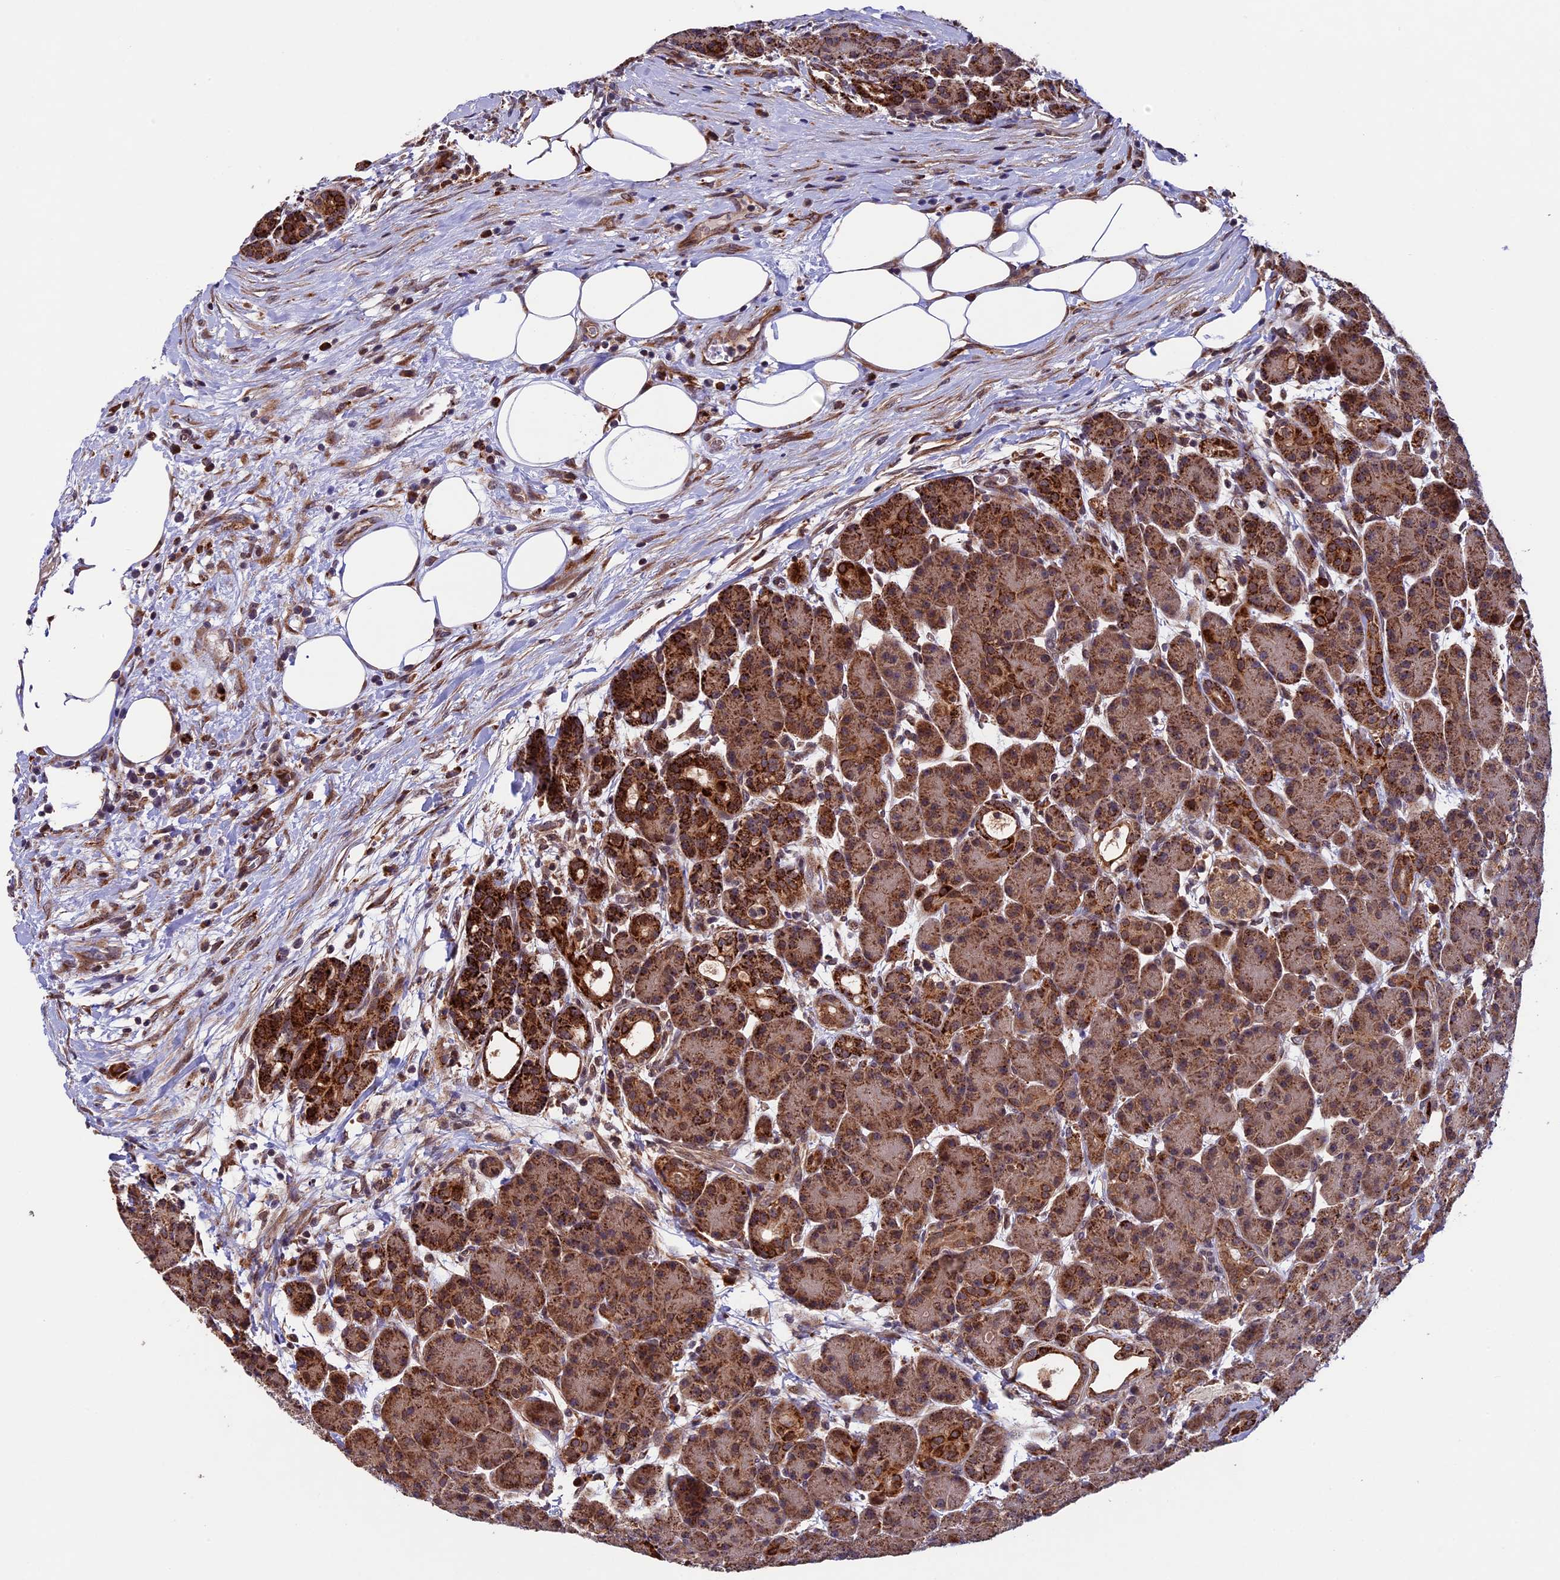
{"staining": {"intensity": "strong", "quantity": ">75%", "location": "cytoplasmic/membranous"}, "tissue": "pancreas", "cell_type": "Exocrine glandular cells", "image_type": "normal", "snomed": [{"axis": "morphology", "description": "Normal tissue, NOS"}, {"axis": "topography", "description": "Pancreas"}], "caption": "IHC image of benign pancreas stained for a protein (brown), which shows high levels of strong cytoplasmic/membranous staining in approximately >75% of exocrine glandular cells.", "gene": "RNF17", "patient": {"sex": "male", "age": 63}}